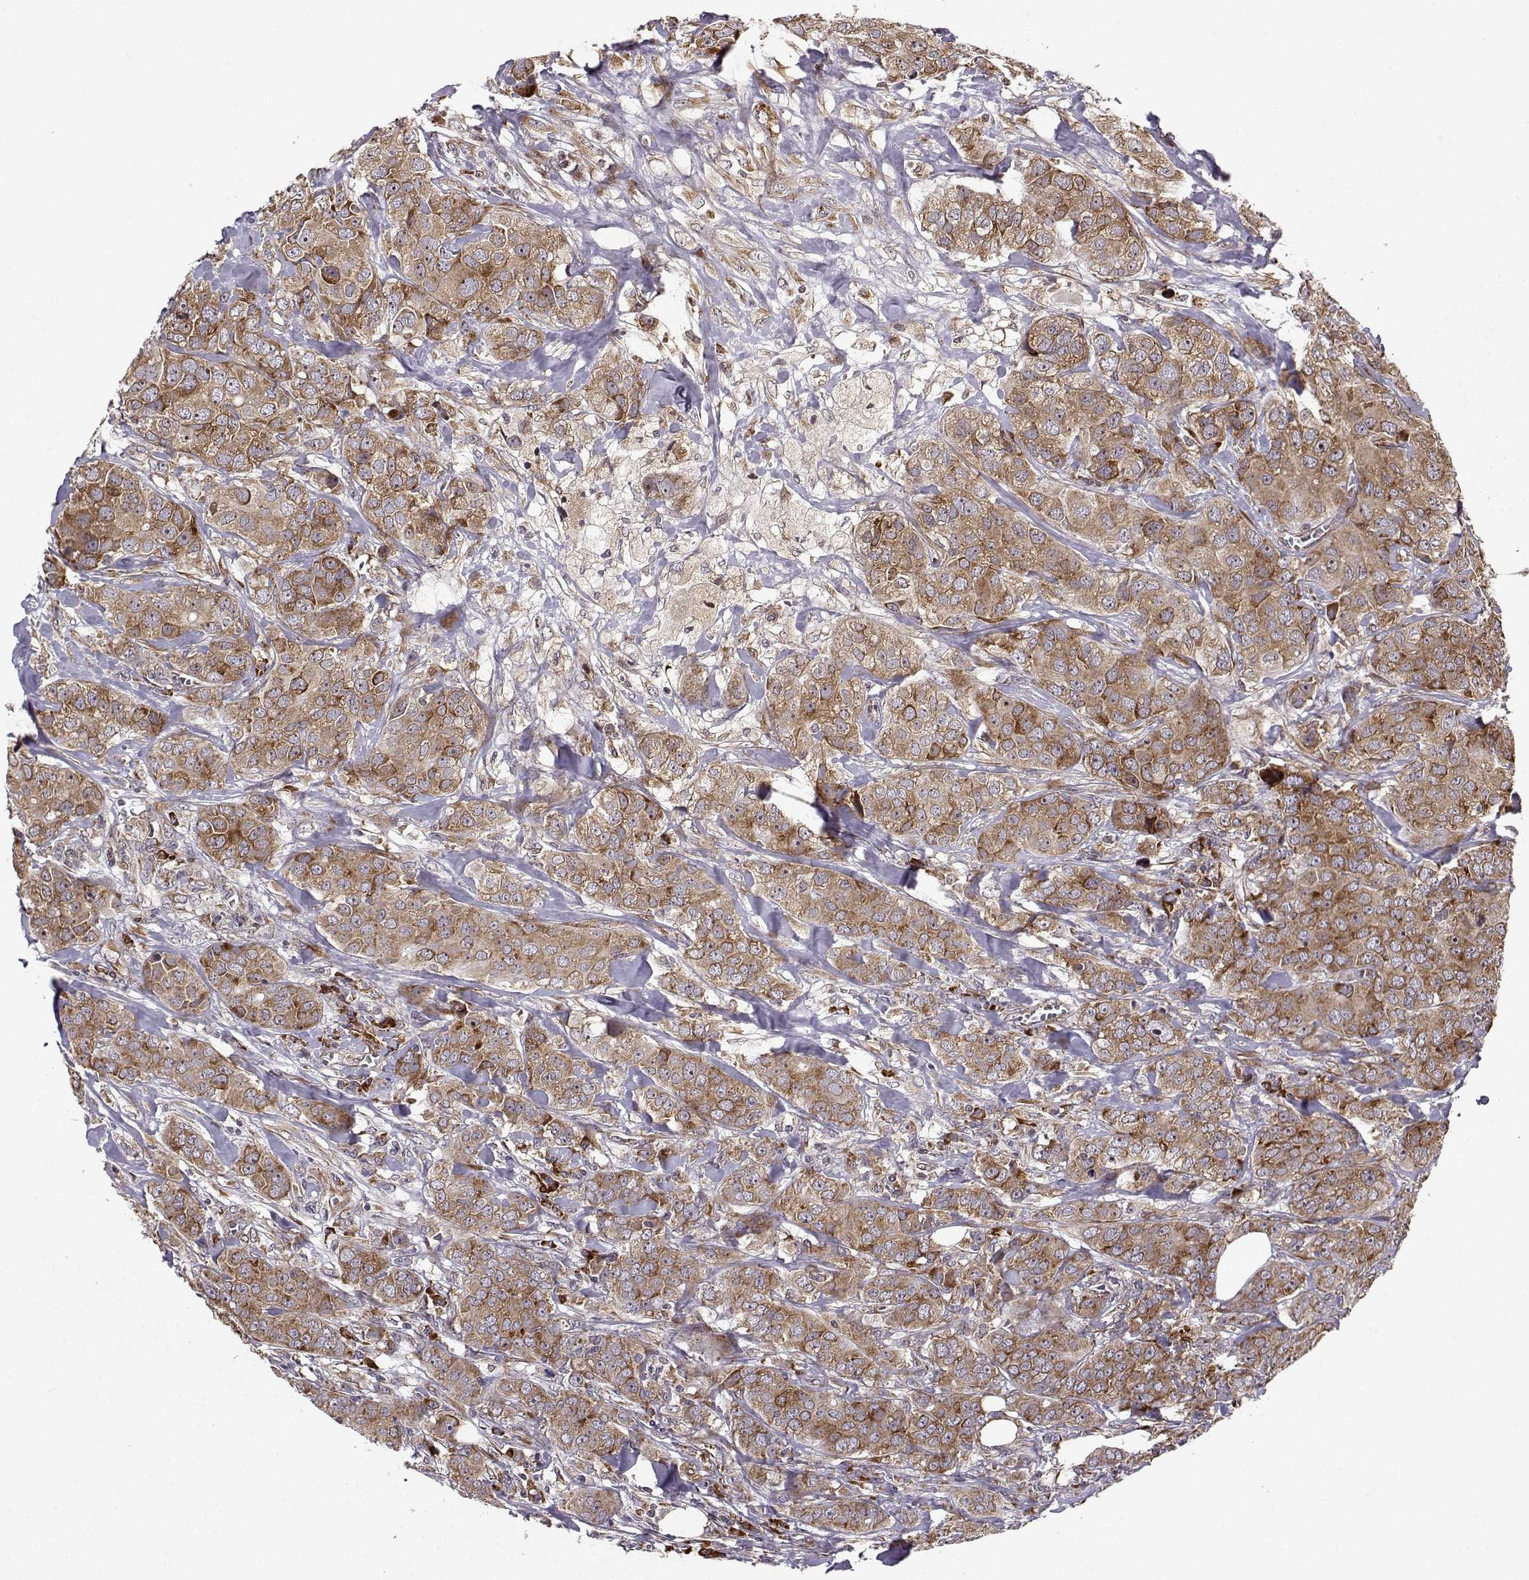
{"staining": {"intensity": "moderate", "quantity": ">75%", "location": "cytoplasmic/membranous"}, "tissue": "breast cancer", "cell_type": "Tumor cells", "image_type": "cancer", "snomed": [{"axis": "morphology", "description": "Duct carcinoma"}, {"axis": "topography", "description": "Breast"}], "caption": "Immunohistochemistry staining of invasive ductal carcinoma (breast), which shows medium levels of moderate cytoplasmic/membranous expression in about >75% of tumor cells indicating moderate cytoplasmic/membranous protein expression. The staining was performed using DAB (3,3'-diaminobenzidine) (brown) for protein detection and nuclei were counterstained in hematoxylin (blue).", "gene": "RPL31", "patient": {"sex": "female", "age": 43}}